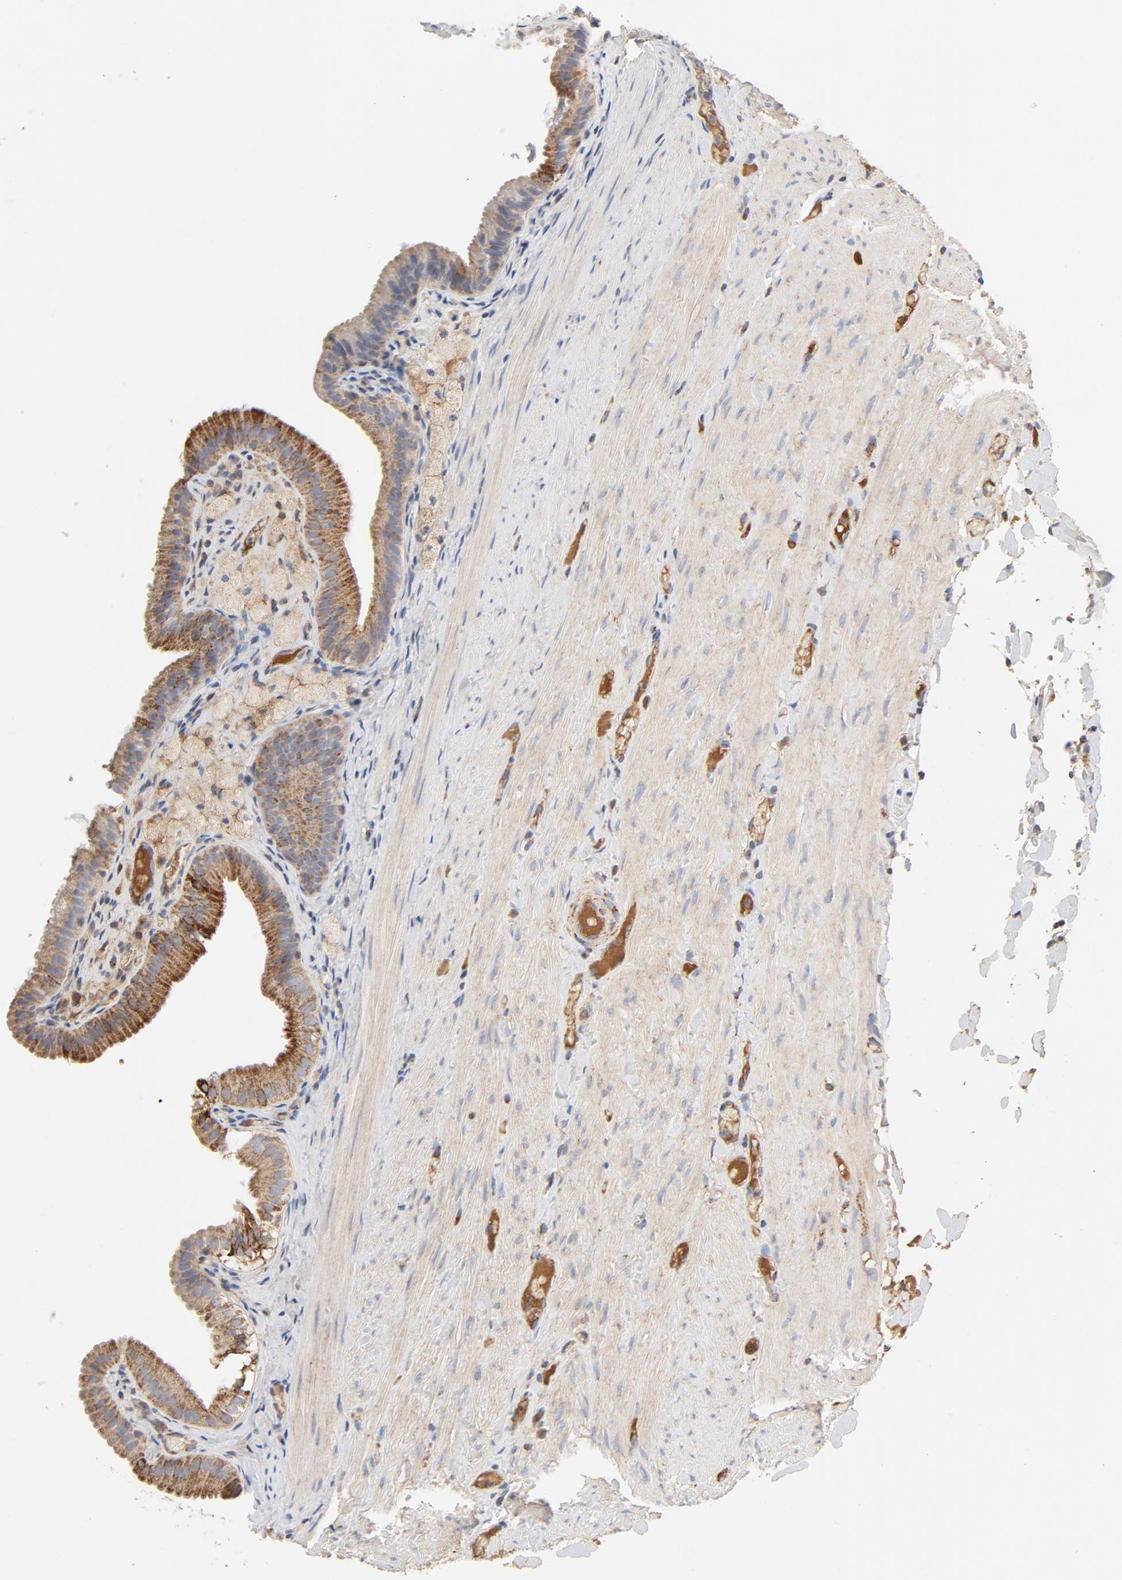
{"staining": {"intensity": "strong", "quantity": ">75%", "location": "cytoplasmic/membranous"}, "tissue": "gallbladder", "cell_type": "Glandular cells", "image_type": "normal", "snomed": [{"axis": "morphology", "description": "Normal tissue, NOS"}, {"axis": "topography", "description": "Gallbladder"}], "caption": "A photomicrograph of human gallbladder stained for a protein demonstrates strong cytoplasmic/membranous brown staining in glandular cells.", "gene": "PCNX4", "patient": {"sex": "female", "age": 24}}